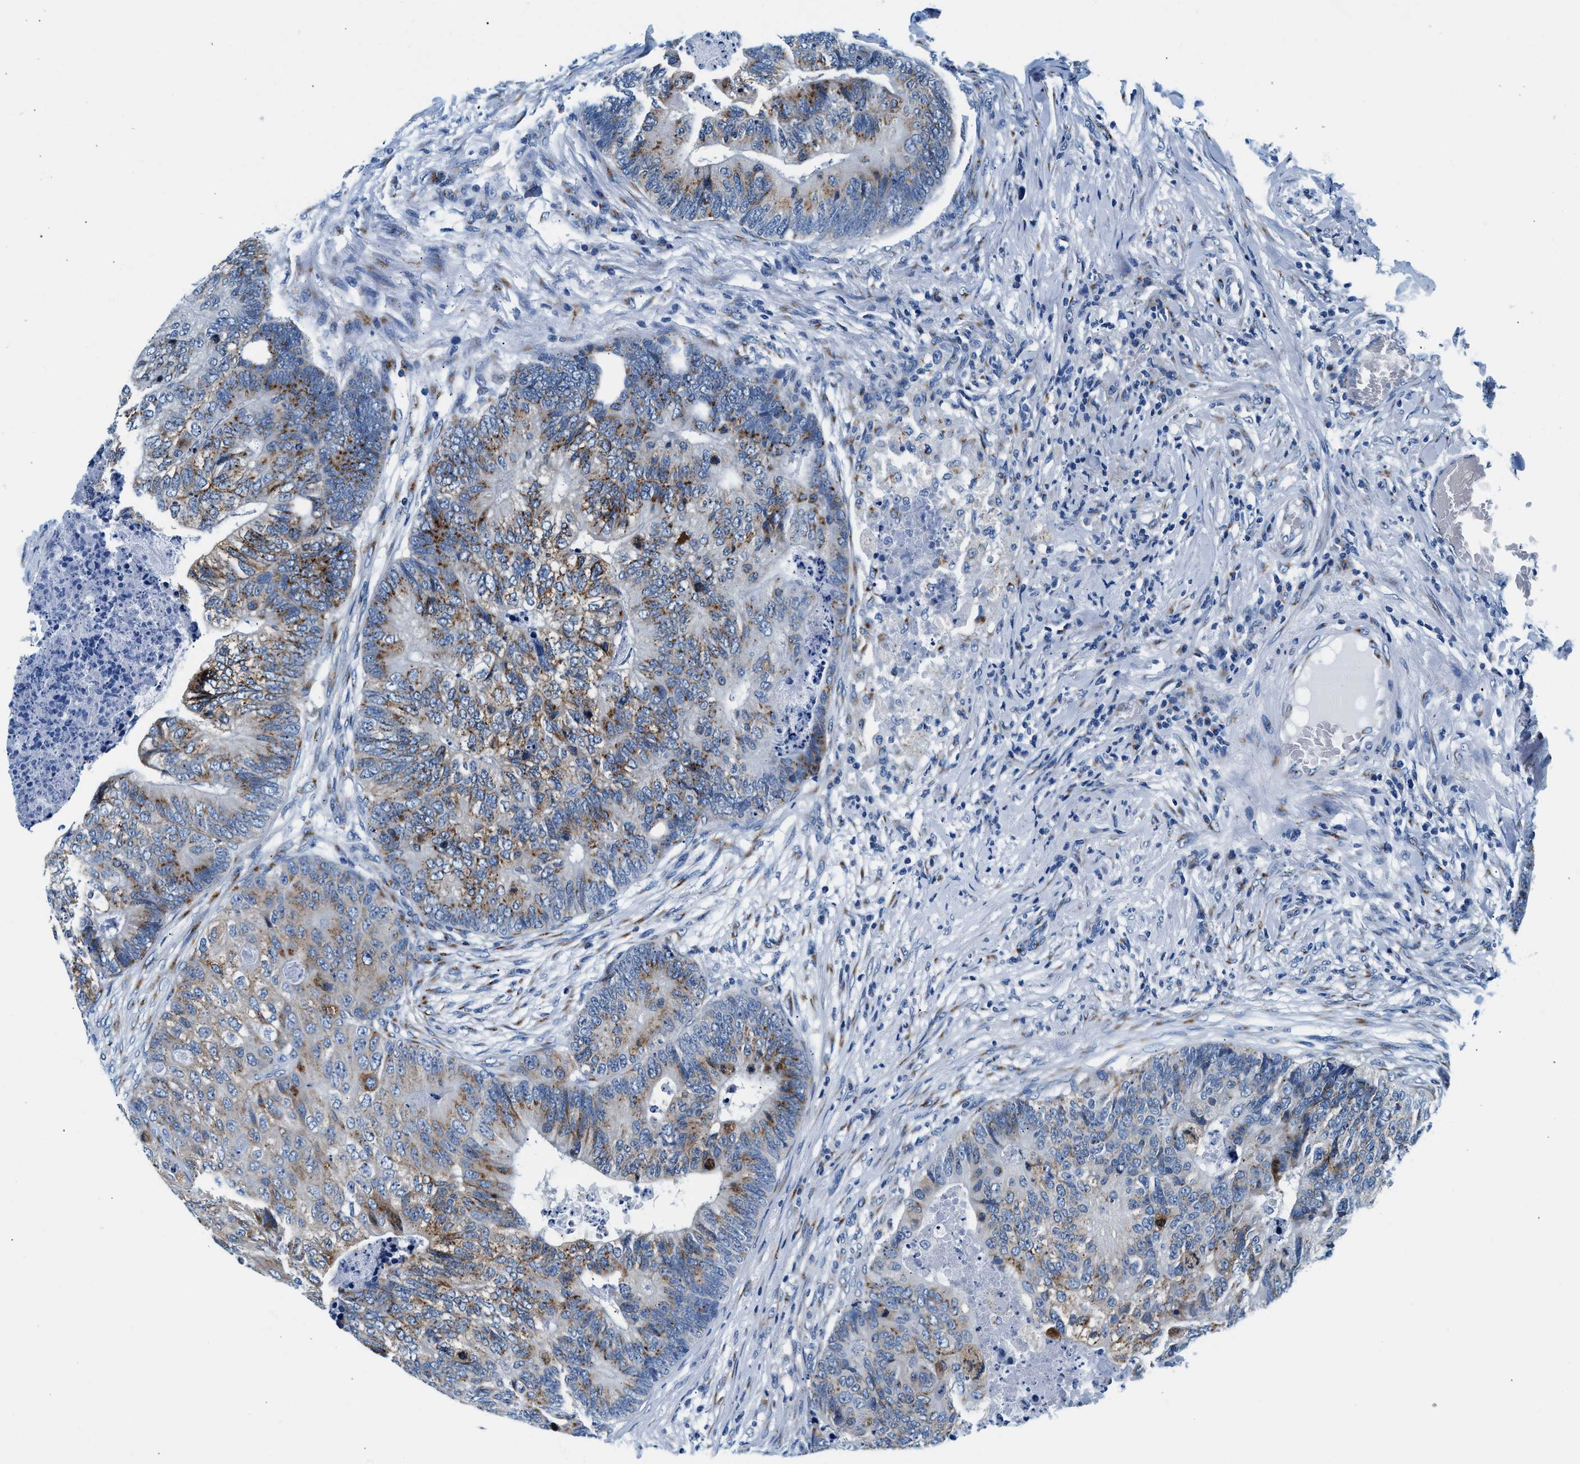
{"staining": {"intensity": "moderate", "quantity": "25%-75%", "location": "cytoplasmic/membranous"}, "tissue": "colorectal cancer", "cell_type": "Tumor cells", "image_type": "cancer", "snomed": [{"axis": "morphology", "description": "Adenocarcinoma, NOS"}, {"axis": "topography", "description": "Colon"}], "caption": "IHC staining of adenocarcinoma (colorectal), which displays medium levels of moderate cytoplasmic/membranous staining in approximately 25%-75% of tumor cells indicating moderate cytoplasmic/membranous protein expression. The staining was performed using DAB (3,3'-diaminobenzidine) (brown) for protein detection and nuclei were counterstained in hematoxylin (blue).", "gene": "VPS53", "patient": {"sex": "female", "age": 67}}